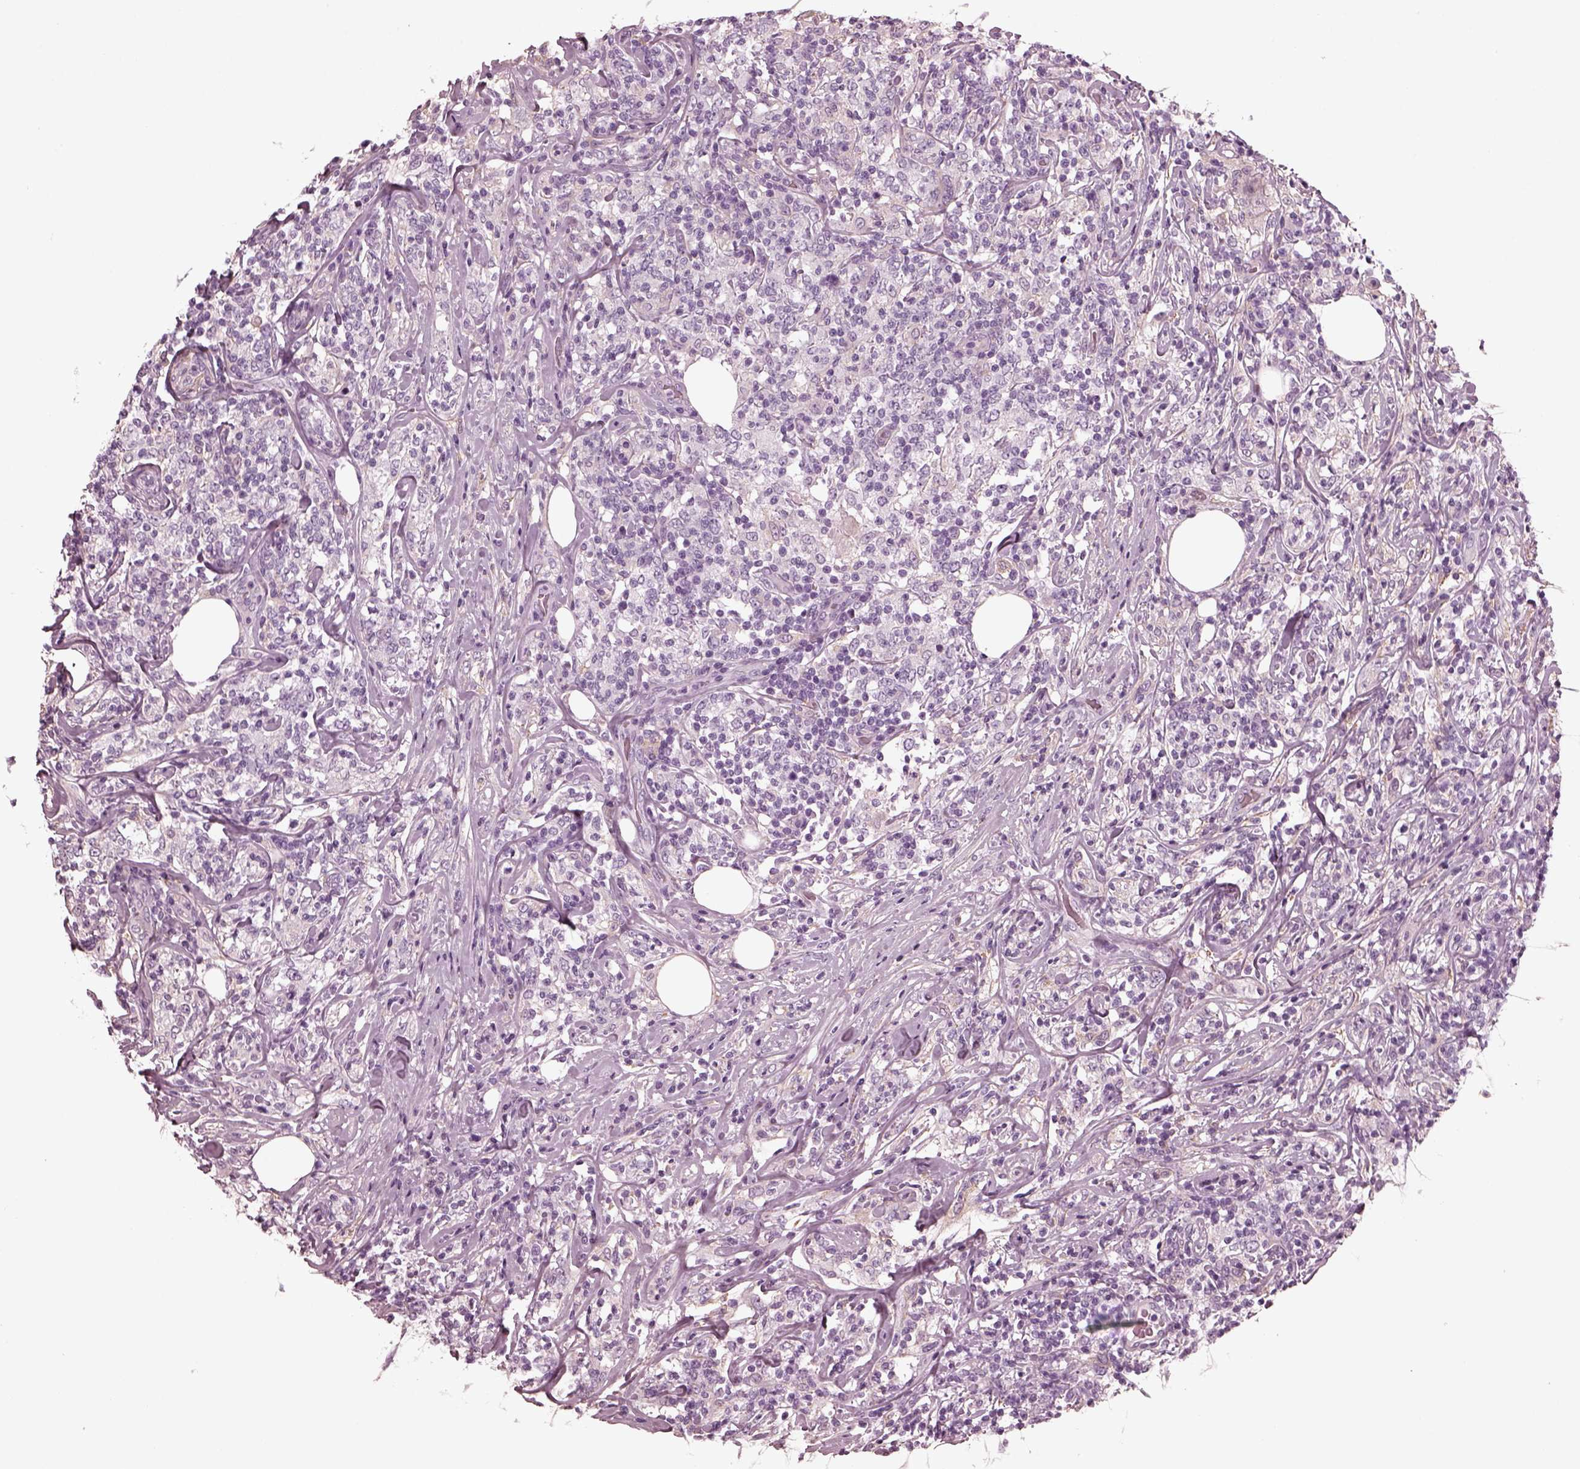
{"staining": {"intensity": "negative", "quantity": "none", "location": "none"}, "tissue": "lymphoma", "cell_type": "Tumor cells", "image_type": "cancer", "snomed": [{"axis": "morphology", "description": "Malignant lymphoma, non-Hodgkin's type, High grade"}, {"axis": "topography", "description": "Lymph node"}], "caption": "A high-resolution histopathology image shows immunohistochemistry (IHC) staining of lymphoma, which reveals no significant staining in tumor cells.", "gene": "CGA", "patient": {"sex": "female", "age": 84}}